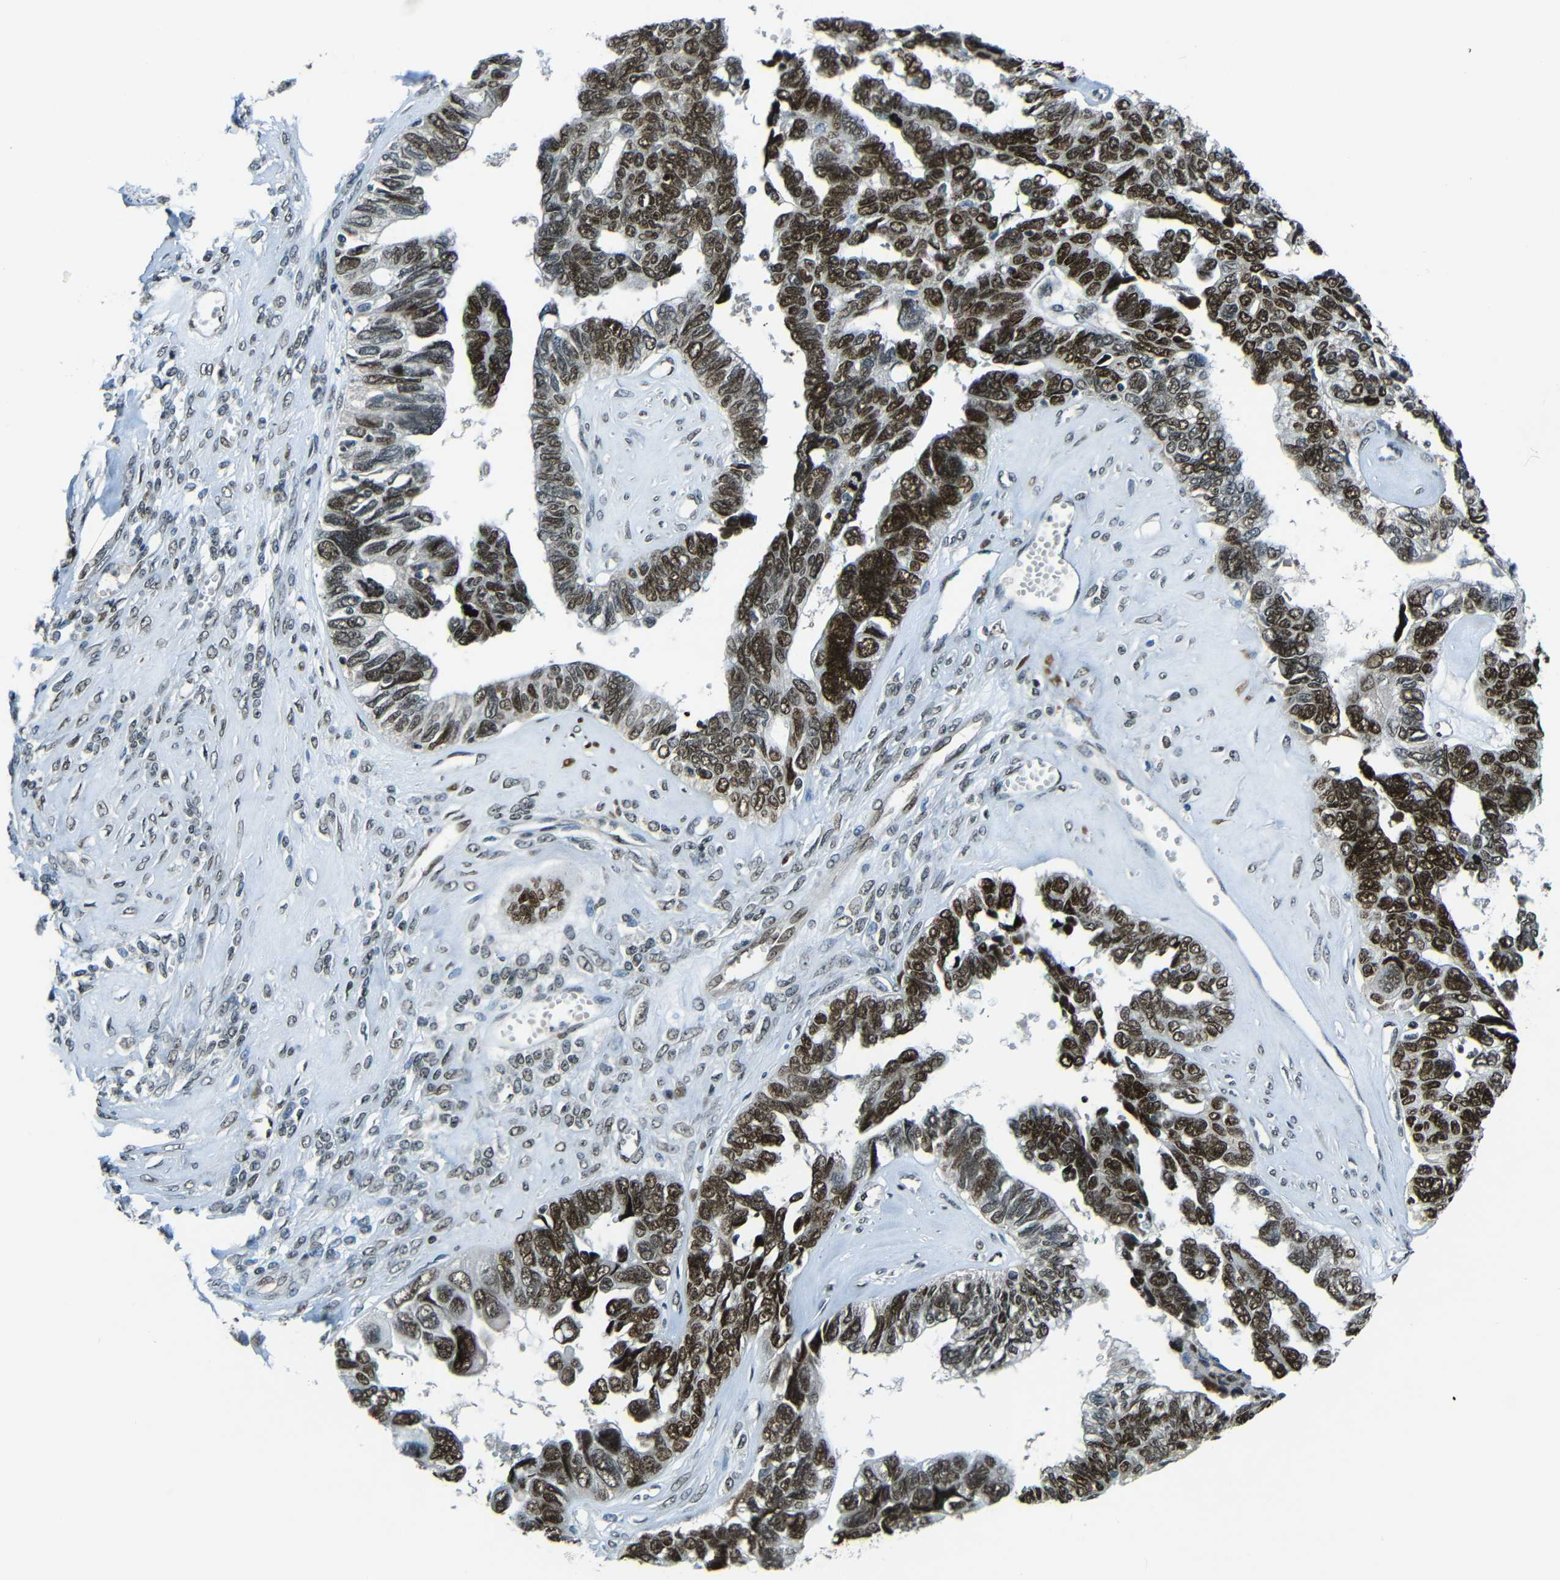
{"staining": {"intensity": "strong", "quantity": "25%-75%", "location": "nuclear"}, "tissue": "ovarian cancer", "cell_type": "Tumor cells", "image_type": "cancer", "snomed": [{"axis": "morphology", "description": "Cystadenocarcinoma, serous, NOS"}, {"axis": "topography", "description": "Ovary"}], "caption": "There is high levels of strong nuclear staining in tumor cells of ovarian cancer, as demonstrated by immunohistochemical staining (brown color).", "gene": "PSIP1", "patient": {"sex": "female", "age": 79}}